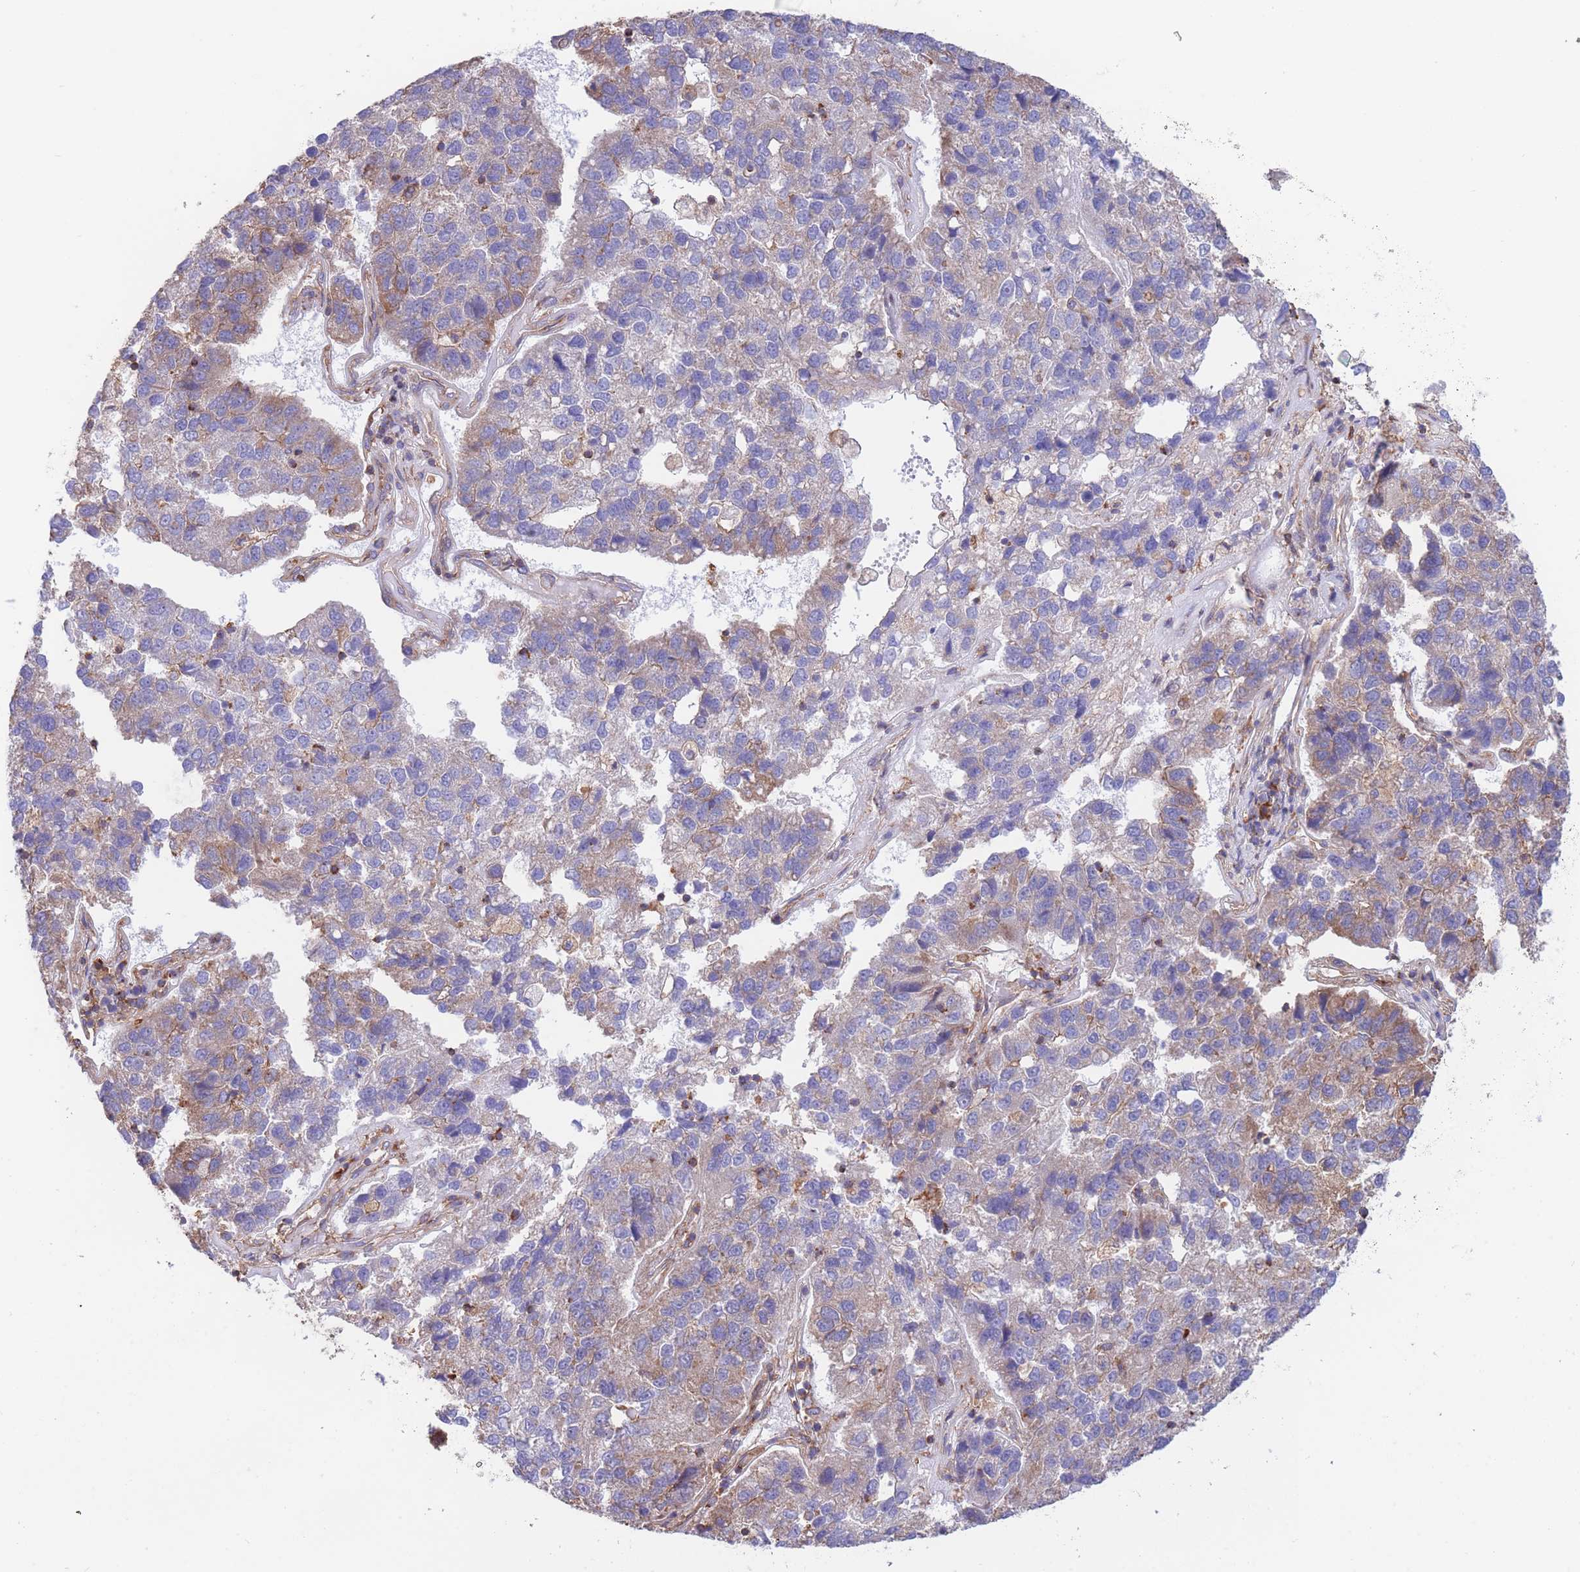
{"staining": {"intensity": "weak", "quantity": "<25%", "location": "cytoplasmic/membranous"}, "tissue": "pancreatic cancer", "cell_type": "Tumor cells", "image_type": "cancer", "snomed": [{"axis": "morphology", "description": "Adenocarcinoma, NOS"}, {"axis": "topography", "description": "Pancreas"}], "caption": "This is an immunohistochemistry (IHC) micrograph of pancreatic adenocarcinoma. There is no expression in tumor cells.", "gene": "LRRN4CL", "patient": {"sex": "female", "age": 61}}